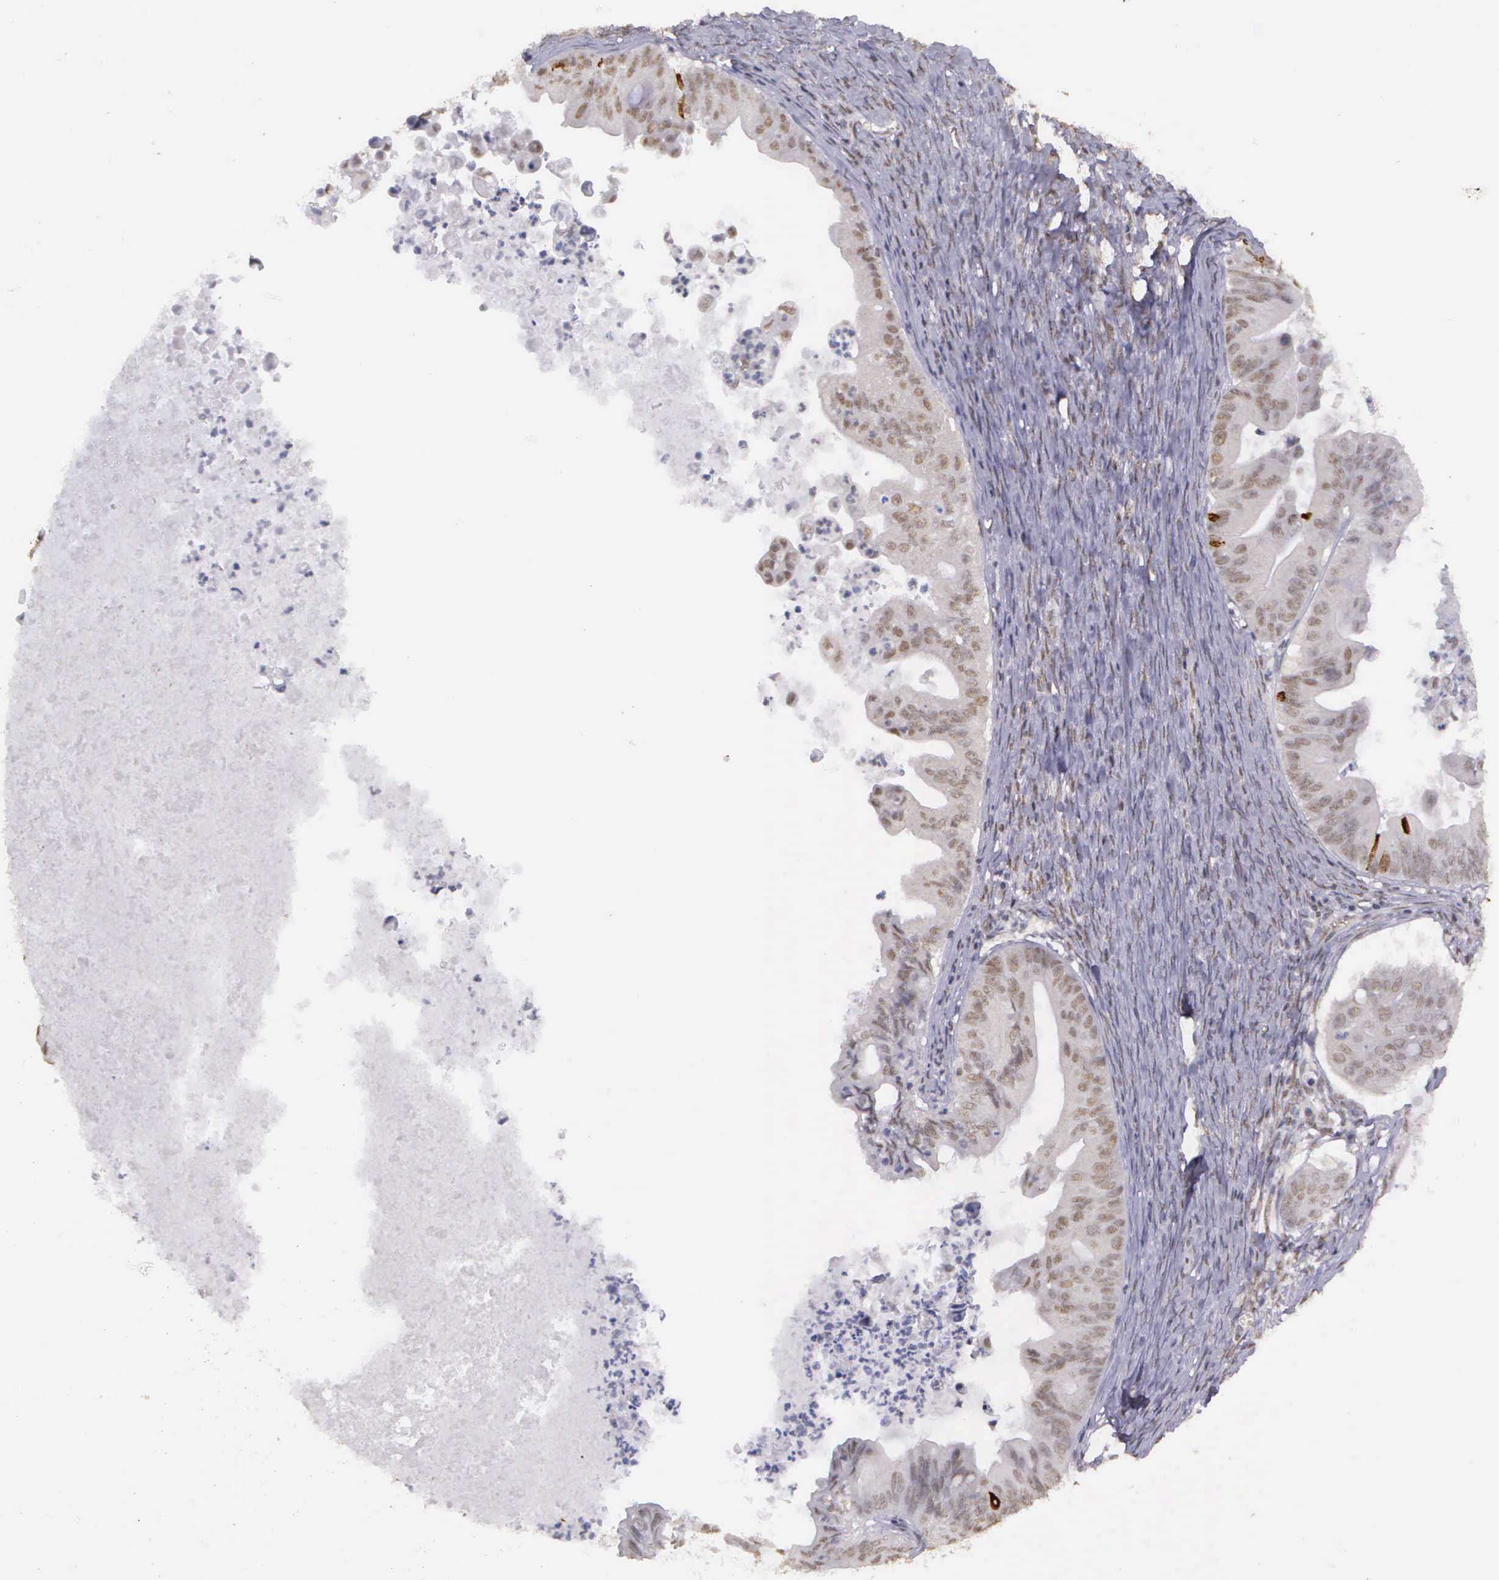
{"staining": {"intensity": "weak", "quantity": ">75%", "location": "nuclear"}, "tissue": "ovarian cancer", "cell_type": "Tumor cells", "image_type": "cancer", "snomed": [{"axis": "morphology", "description": "Cystadenocarcinoma, mucinous, NOS"}, {"axis": "topography", "description": "Ovary"}], "caption": "DAB (3,3'-diaminobenzidine) immunohistochemical staining of ovarian mucinous cystadenocarcinoma displays weak nuclear protein staining in approximately >75% of tumor cells.", "gene": "ARMCX5", "patient": {"sex": "female", "age": 37}}